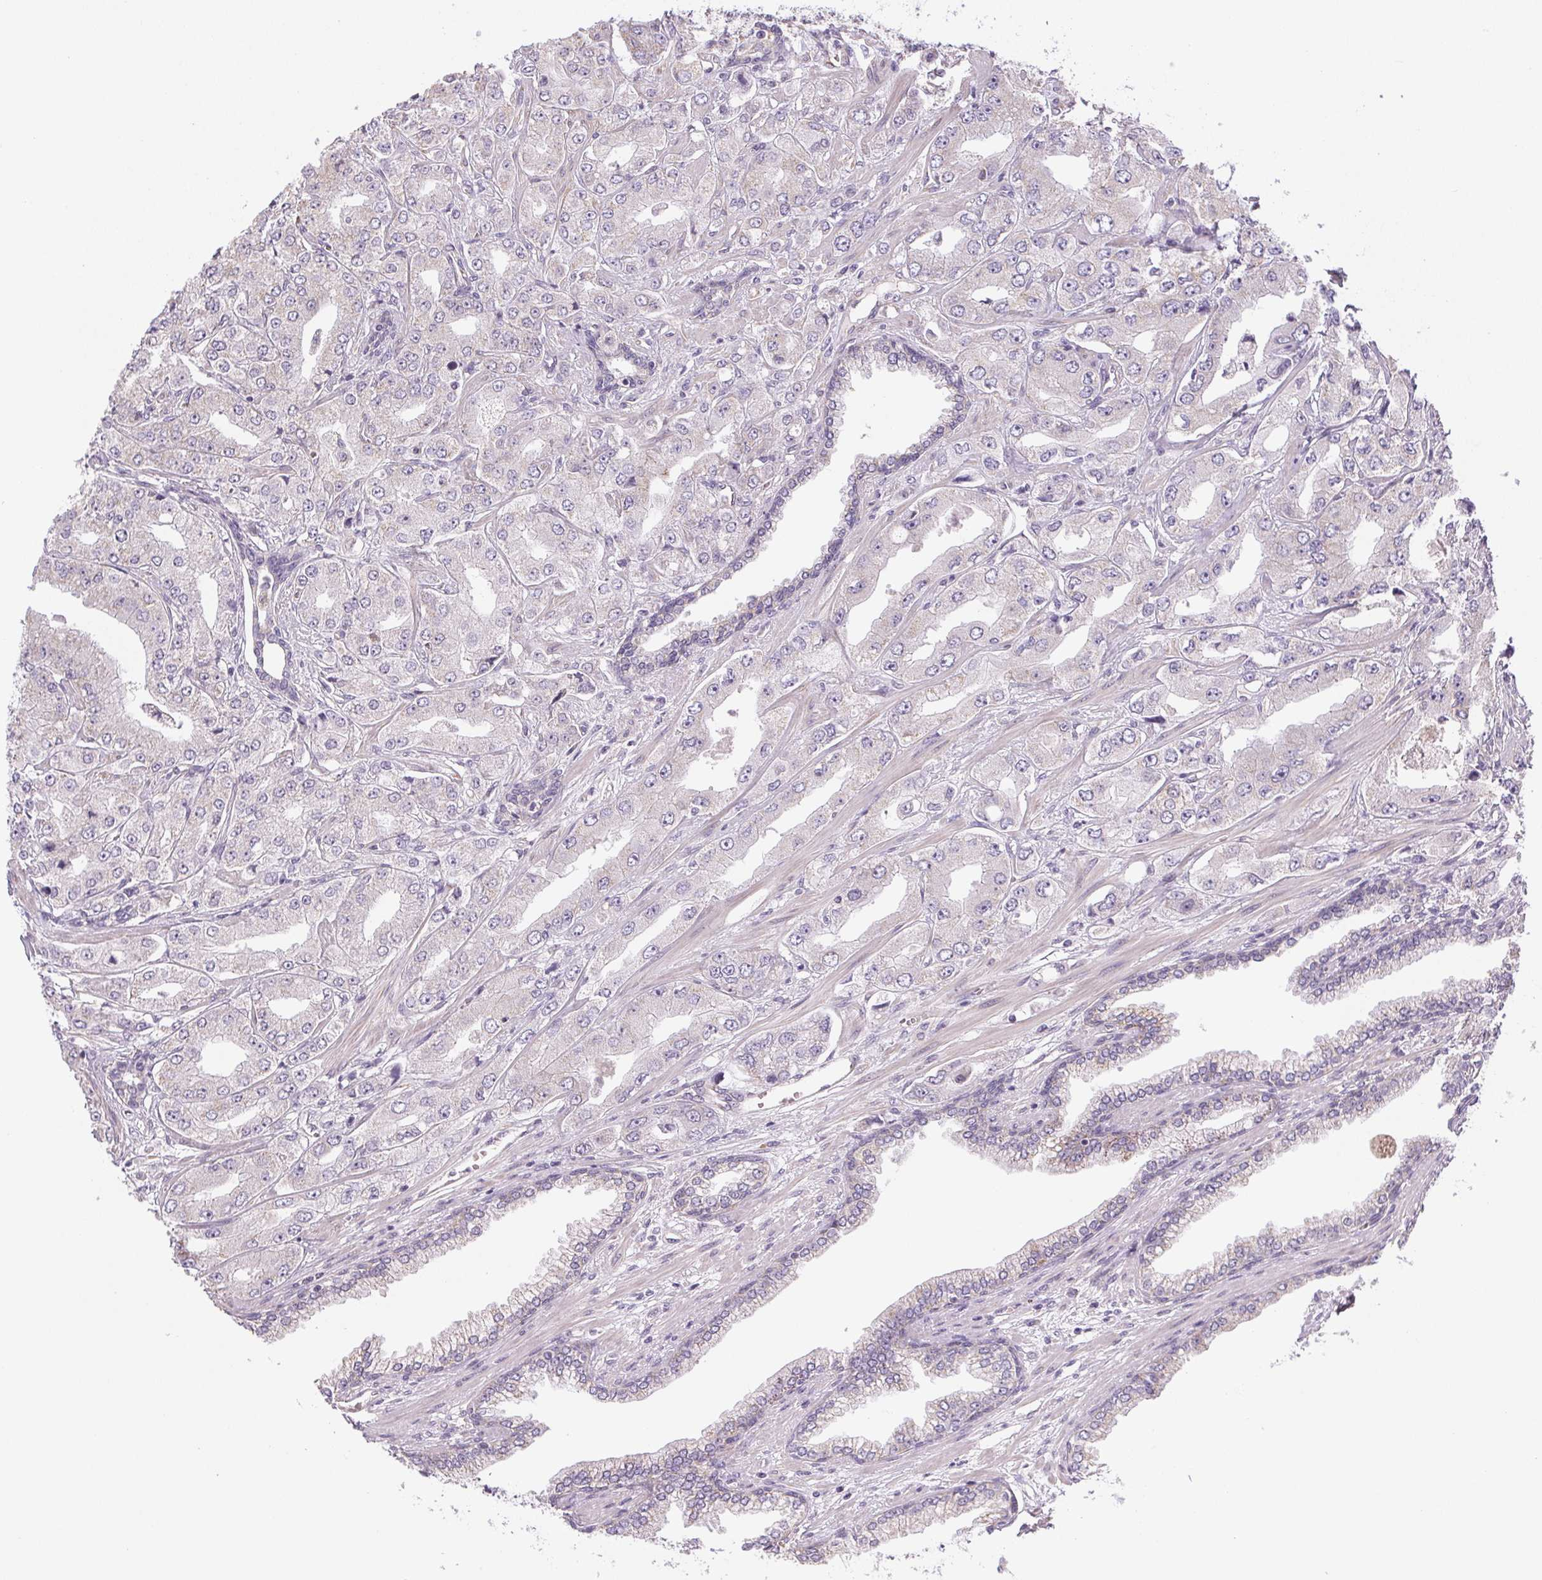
{"staining": {"intensity": "weak", "quantity": "<25%", "location": "cytoplasmic/membranous"}, "tissue": "prostate cancer", "cell_type": "Tumor cells", "image_type": "cancer", "snomed": [{"axis": "morphology", "description": "Adenocarcinoma, Low grade"}, {"axis": "topography", "description": "Prostate"}], "caption": "High magnification brightfield microscopy of low-grade adenocarcinoma (prostate) stained with DAB (brown) and counterstained with hematoxylin (blue): tumor cells show no significant expression.", "gene": "SMYD1", "patient": {"sex": "male", "age": 60}}